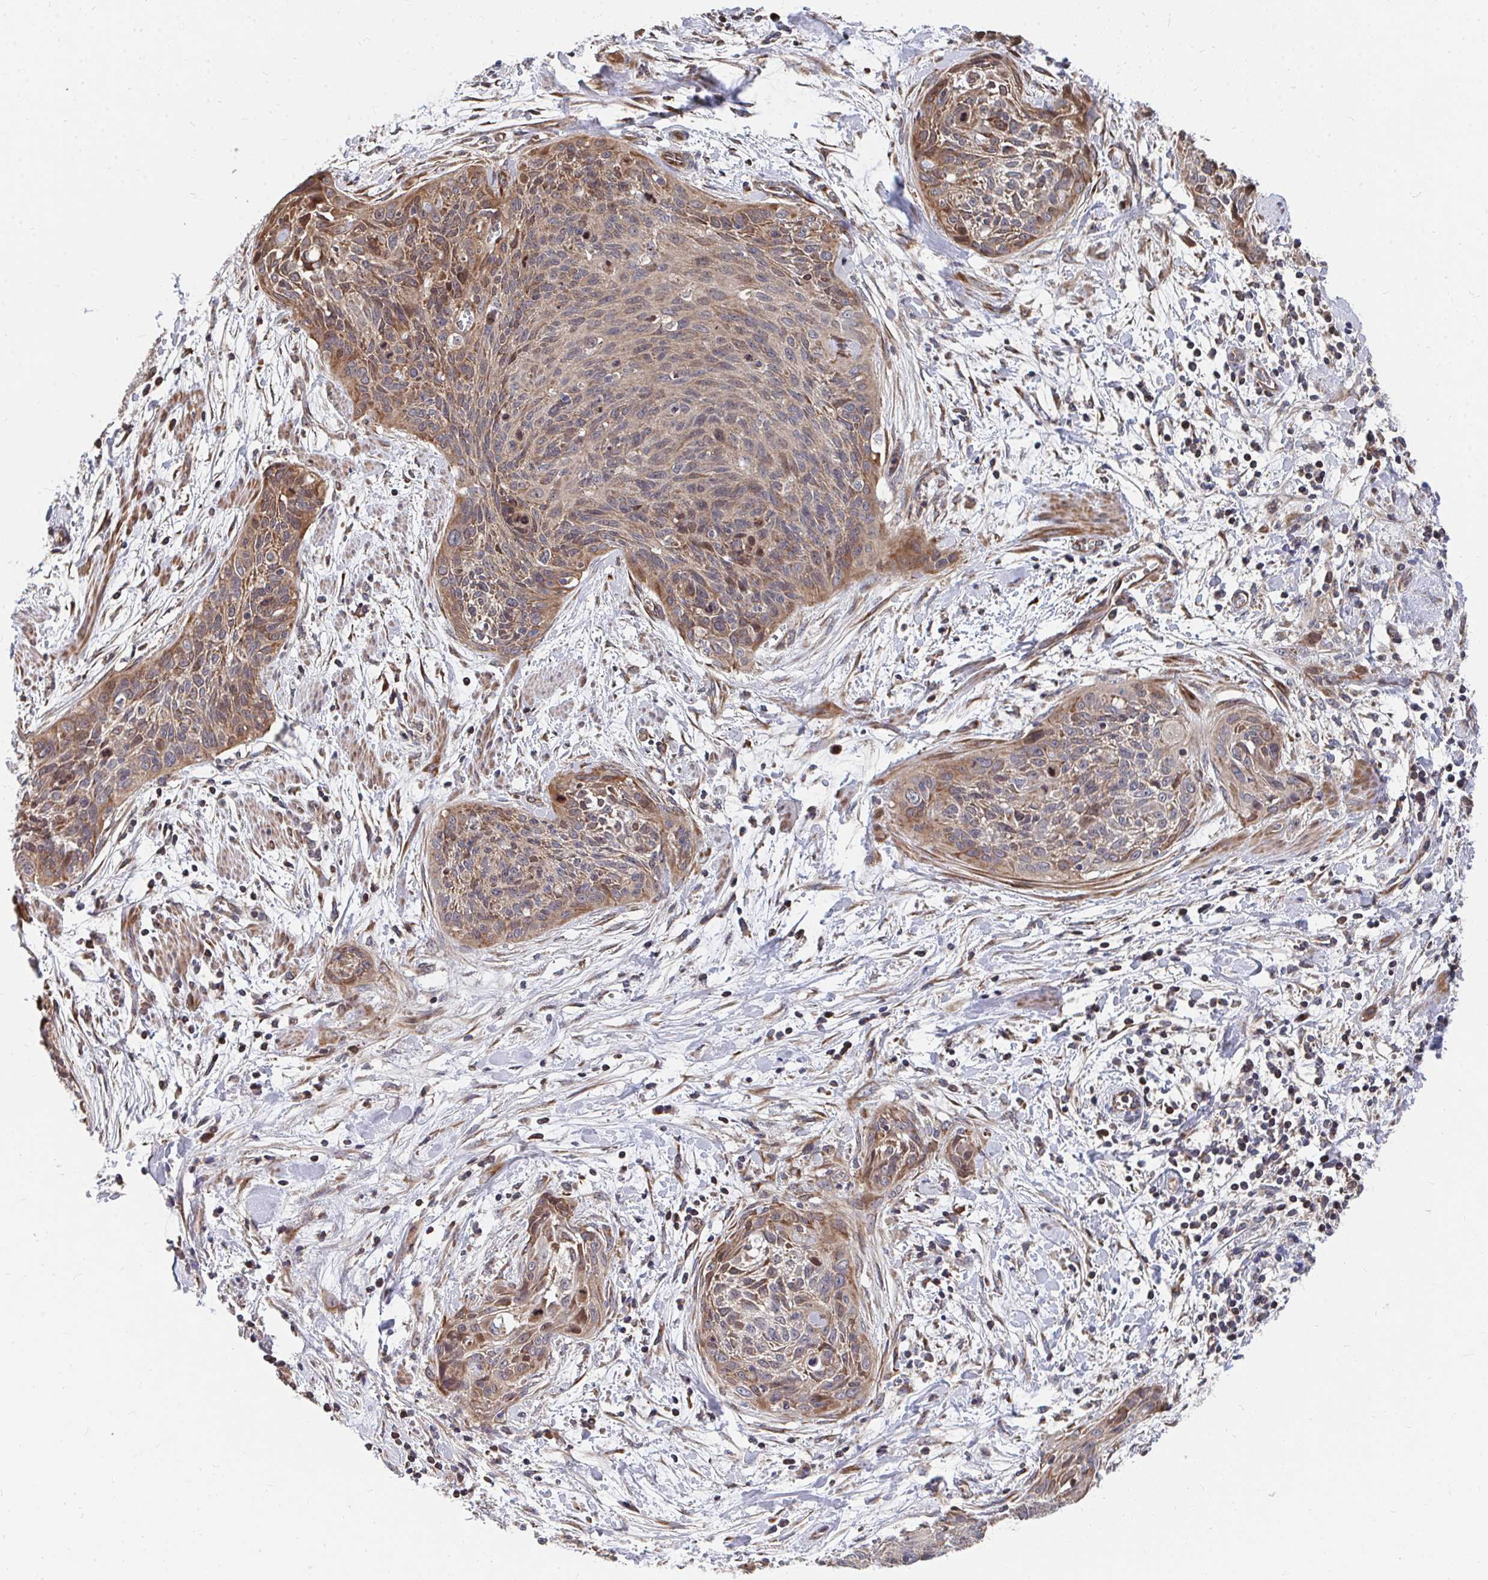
{"staining": {"intensity": "moderate", "quantity": "25%-75%", "location": "cytoplasmic/membranous"}, "tissue": "cervical cancer", "cell_type": "Tumor cells", "image_type": "cancer", "snomed": [{"axis": "morphology", "description": "Squamous cell carcinoma, NOS"}, {"axis": "topography", "description": "Cervix"}], "caption": "Moderate cytoplasmic/membranous staining for a protein is appreciated in about 25%-75% of tumor cells of cervical squamous cell carcinoma using immunohistochemistry (IHC).", "gene": "FAM89A", "patient": {"sex": "female", "age": 55}}